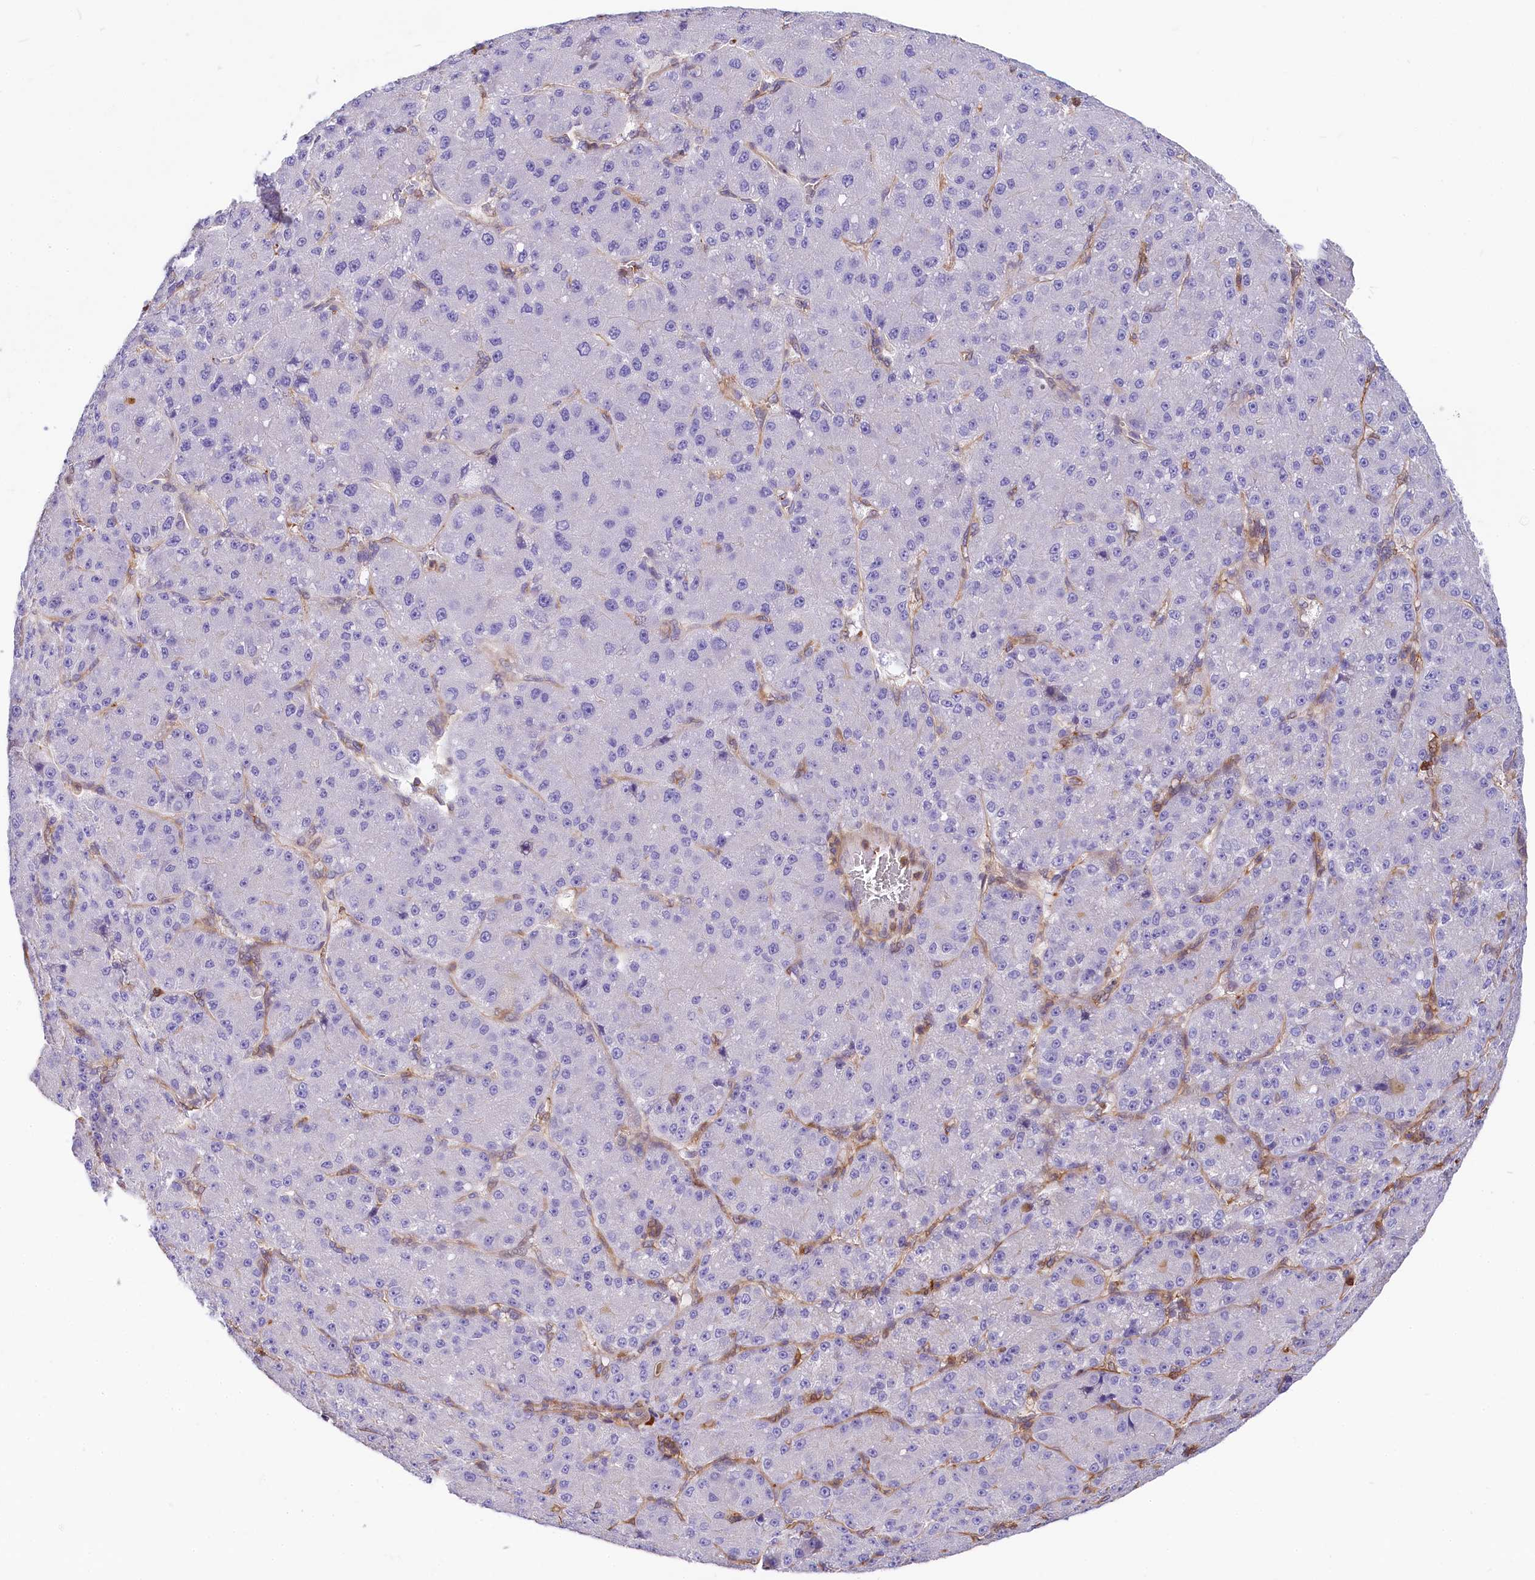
{"staining": {"intensity": "negative", "quantity": "none", "location": "none"}, "tissue": "liver cancer", "cell_type": "Tumor cells", "image_type": "cancer", "snomed": [{"axis": "morphology", "description": "Carcinoma, Hepatocellular, NOS"}, {"axis": "topography", "description": "Liver"}], "caption": "A micrograph of hepatocellular carcinoma (liver) stained for a protein demonstrates no brown staining in tumor cells. The staining was performed using DAB to visualize the protein expression in brown, while the nuclei were stained in blue with hematoxylin (Magnification: 20x).", "gene": "FCHSD2", "patient": {"sex": "male", "age": 67}}